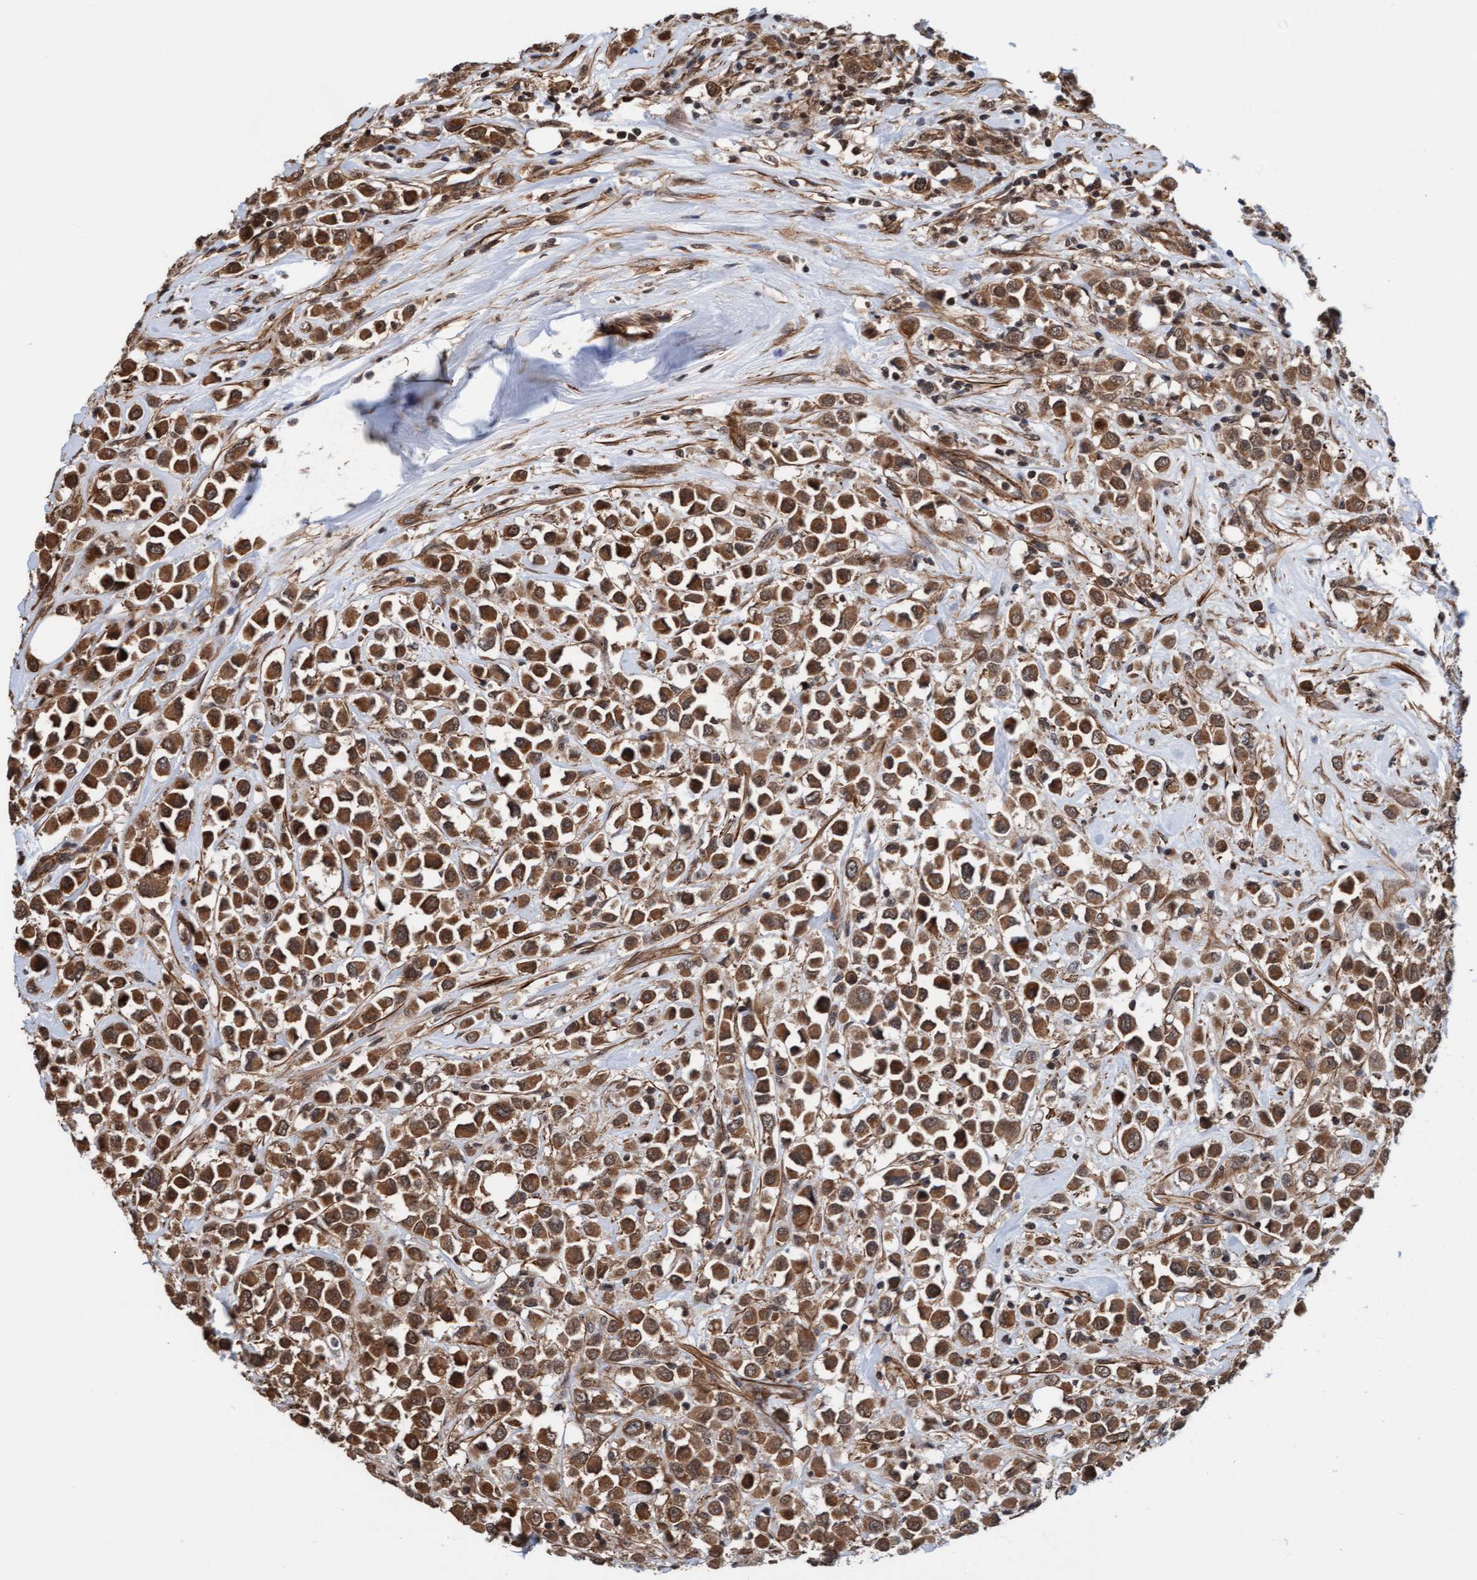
{"staining": {"intensity": "moderate", "quantity": ">75%", "location": "cytoplasmic/membranous"}, "tissue": "breast cancer", "cell_type": "Tumor cells", "image_type": "cancer", "snomed": [{"axis": "morphology", "description": "Duct carcinoma"}, {"axis": "topography", "description": "Breast"}], "caption": "Human breast cancer (infiltrating ductal carcinoma) stained with a protein marker exhibits moderate staining in tumor cells.", "gene": "STXBP4", "patient": {"sex": "female", "age": 61}}